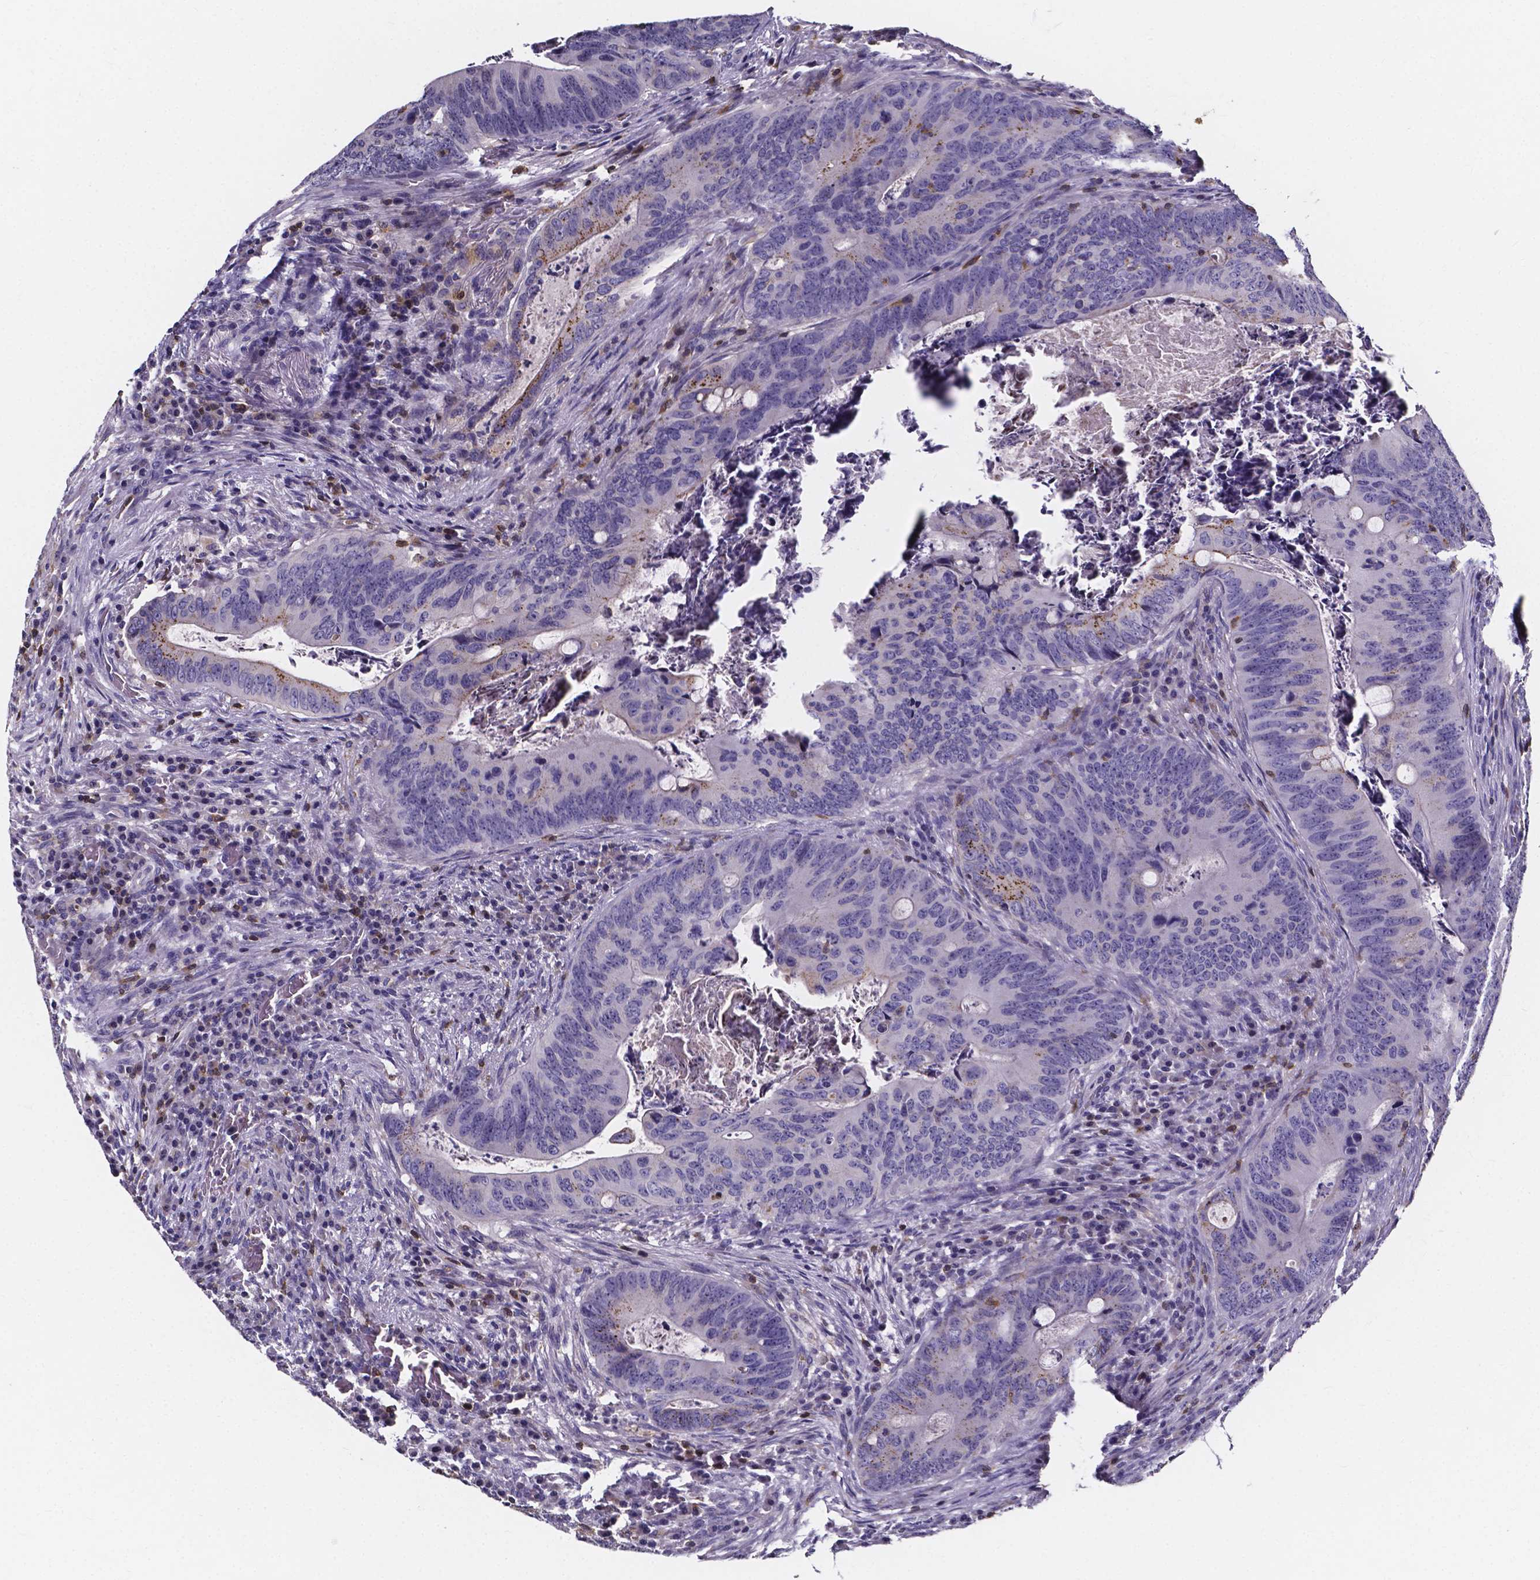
{"staining": {"intensity": "moderate", "quantity": "<25%", "location": "cytoplasmic/membranous"}, "tissue": "colorectal cancer", "cell_type": "Tumor cells", "image_type": "cancer", "snomed": [{"axis": "morphology", "description": "Adenocarcinoma, NOS"}, {"axis": "topography", "description": "Colon"}], "caption": "A photomicrograph of colorectal cancer stained for a protein shows moderate cytoplasmic/membranous brown staining in tumor cells. (IHC, brightfield microscopy, high magnification).", "gene": "THEMIS", "patient": {"sex": "female", "age": 74}}